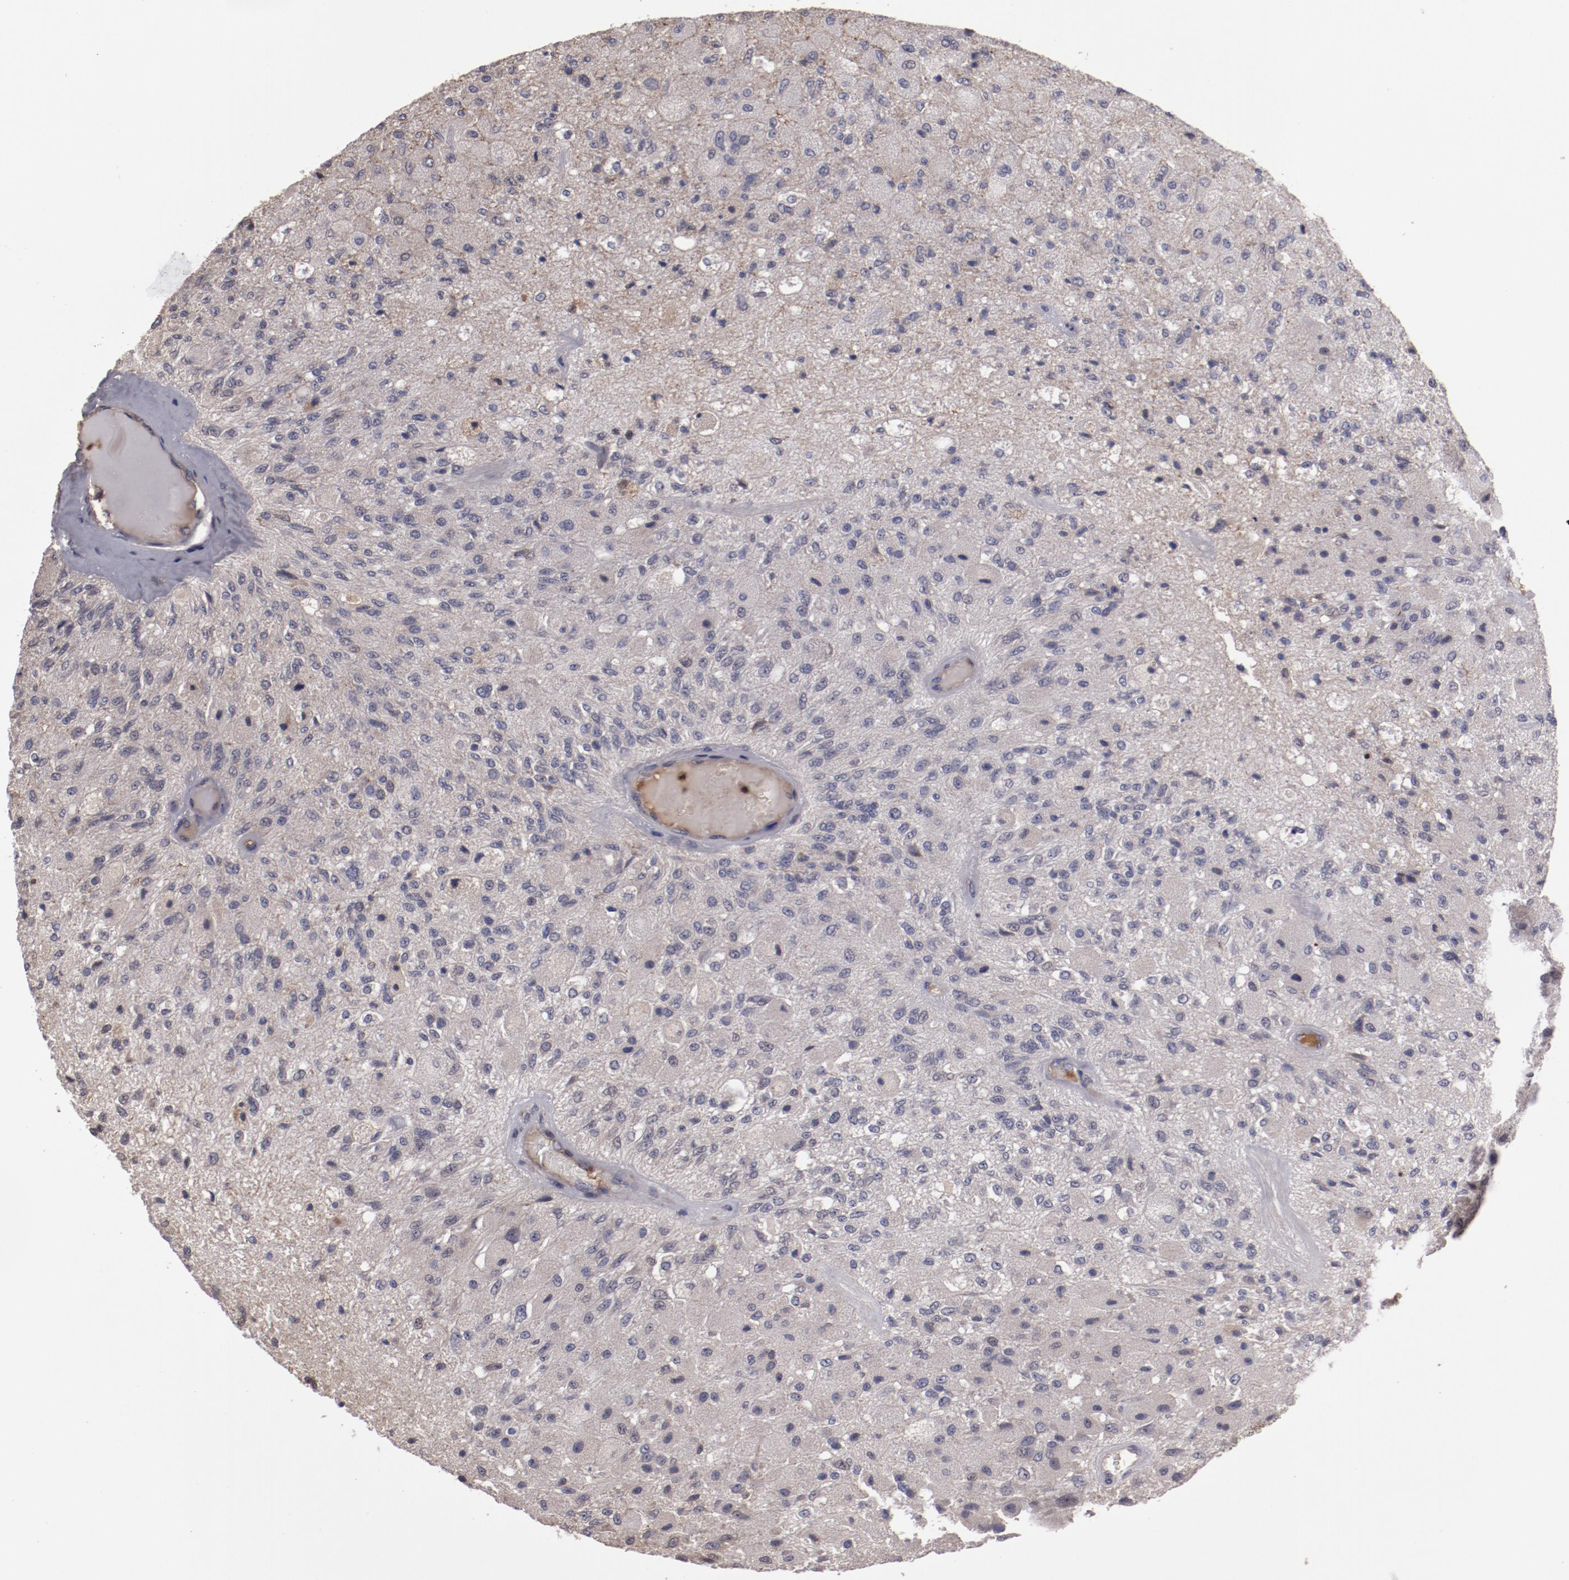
{"staining": {"intensity": "weak", "quantity": "<25%", "location": "cytoplasmic/membranous"}, "tissue": "glioma", "cell_type": "Tumor cells", "image_type": "cancer", "snomed": [{"axis": "morphology", "description": "Normal tissue, NOS"}, {"axis": "morphology", "description": "Glioma, malignant, High grade"}, {"axis": "topography", "description": "Cerebral cortex"}], "caption": "Immunohistochemistry micrograph of neoplastic tissue: high-grade glioma (malignant) stained with DAB exhibits no significant protein positivity in tumor cells. The staining was performed using DAB to visualize the protein expression in brown, while the nuclei were stained in blue with hematoxylin (Magnification: 20x).", "gene": "SERPINA7", "patient": {"sex": "male", "age": 77}}